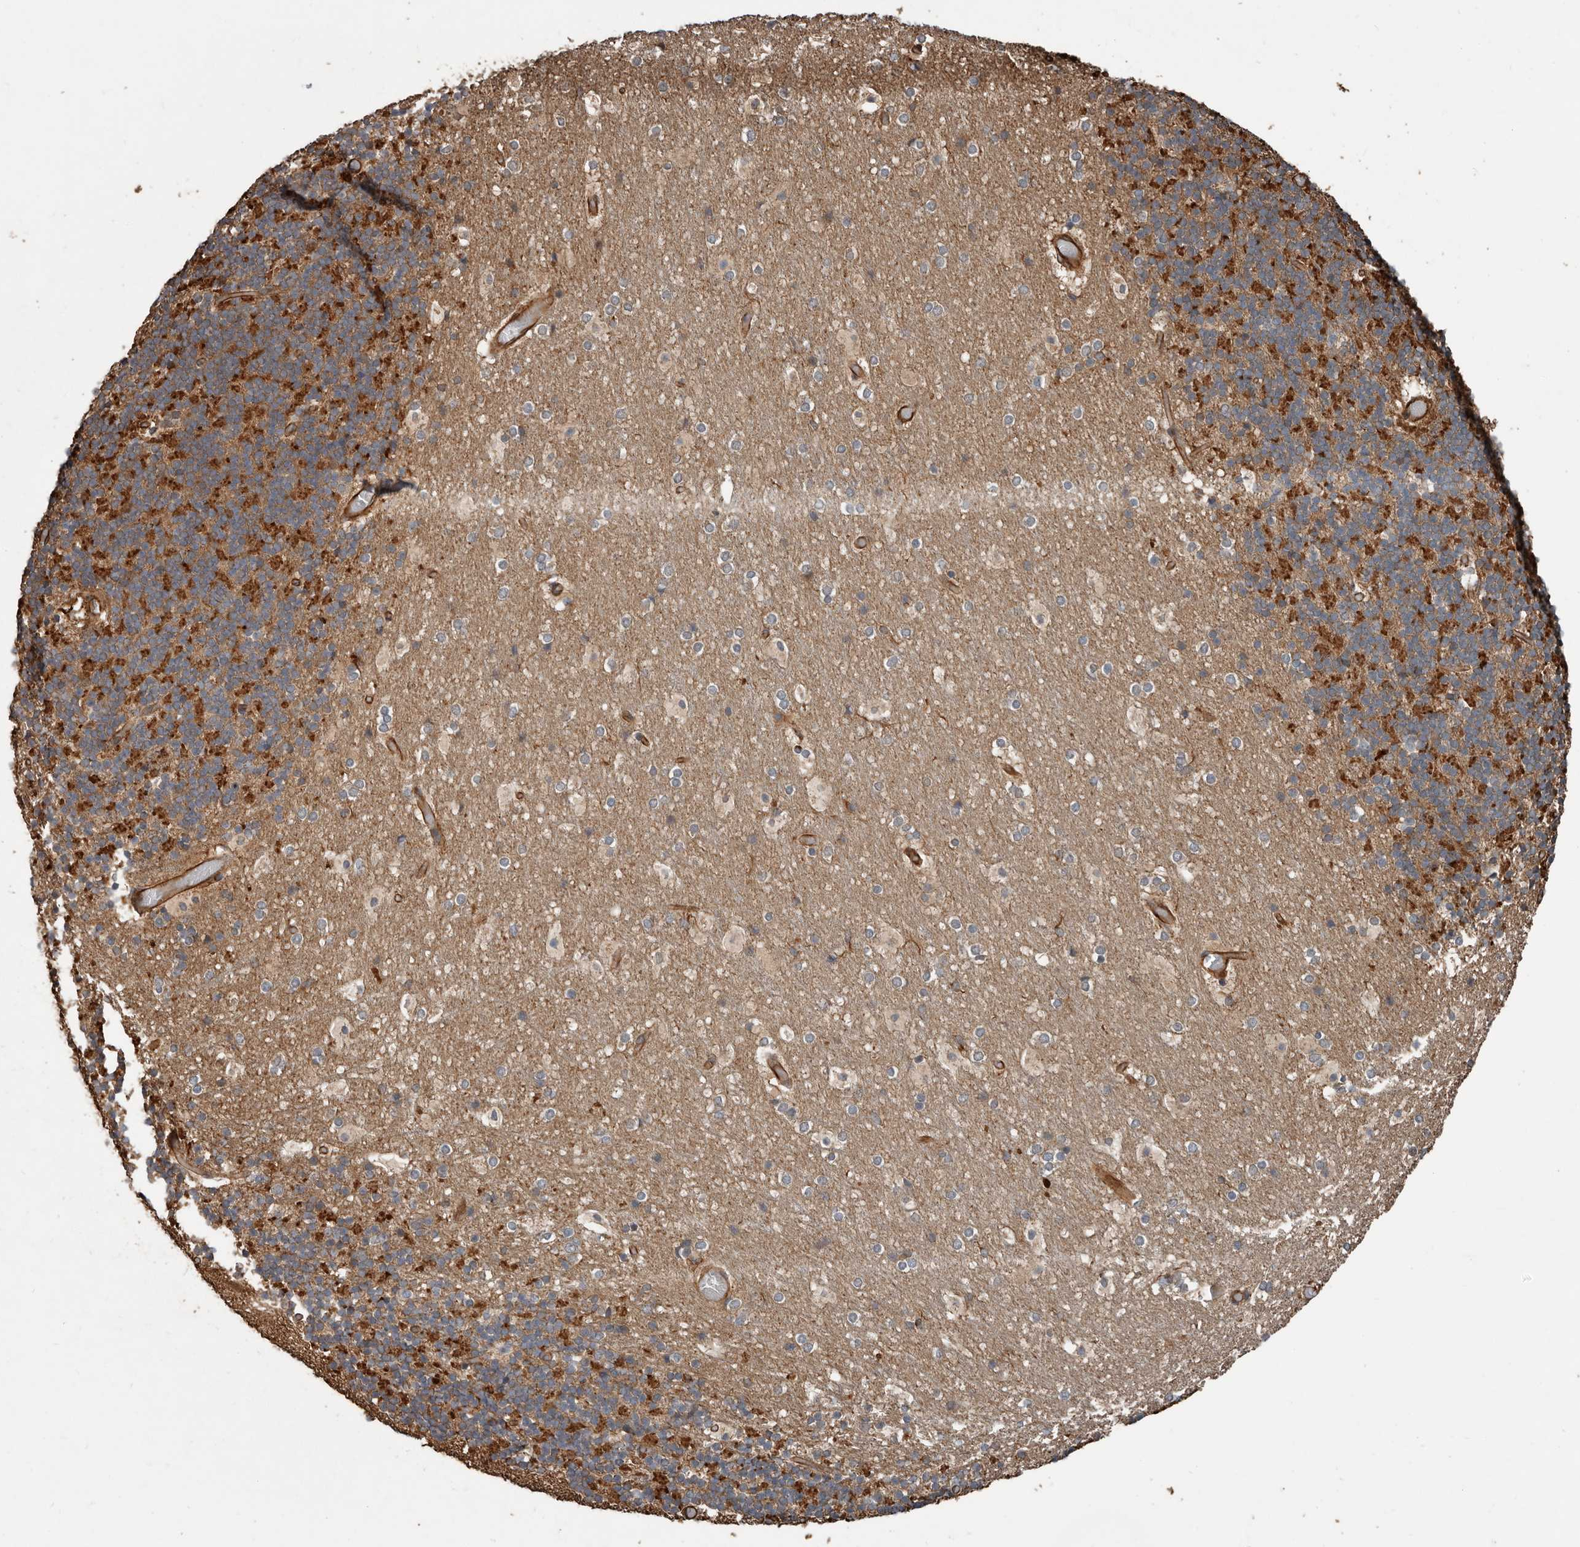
{"staining": {"intensity": "strong", "quantity": ">75%", "location": "cytoplasmic/membranous"}, "tissue": "cerebellum", "cell_type": "Cells in granular layer", "image_type": "normal", "snomed": [{"axis": "morphology", "description": "Normal tissue, NOS"}, {"axis": "topography", "description": "Cerebellum"}], "caption": "High-magnification brightfield microscopy of normal cerebellum stained with DAB (brown) and counterstained with hematoxylin (blue). cells in granular layer exhibit strong cytoplasmic/membranous positivity is present in approximately>75% of cells.", "gene": "YOD1", "patient": {"sex": "male", "age": 57}}